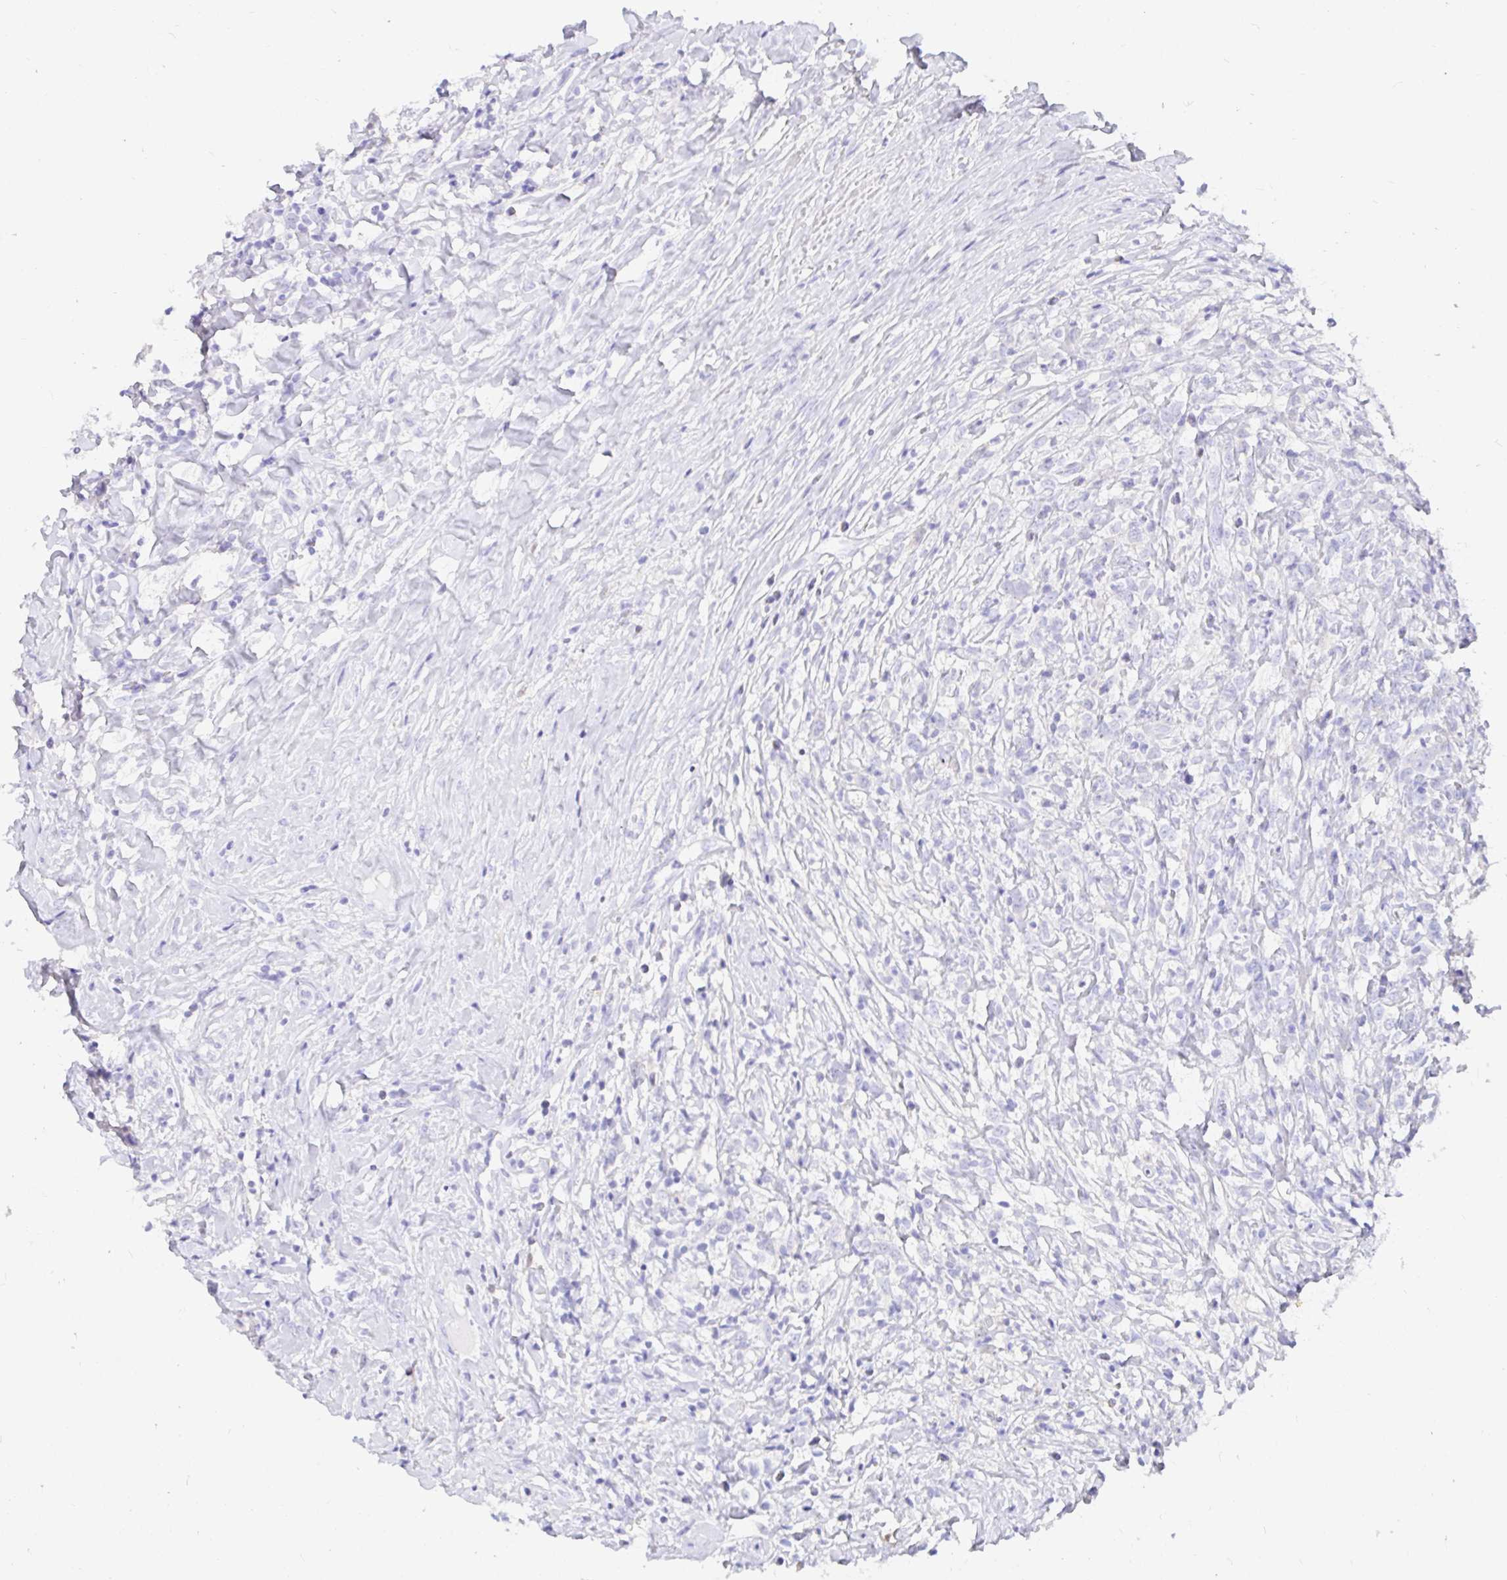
{"staining": {"intensity": "negative", "quantity": "none", "location": "none"}, "tissue": "lymphoma", "cell_type": "Tumor cells", "image_type": "cancer", "snomed": [{"axis": "morphology", "description": "Hodgkin's disease, NOS"}, {"axis": "topography", "description": "No Tissue"}], "caption": "Tumor cells are negative for protein expression in human lymphoma.", "gene": "PPP1R1B", "patient": {"sex": "female", "age": 21}}